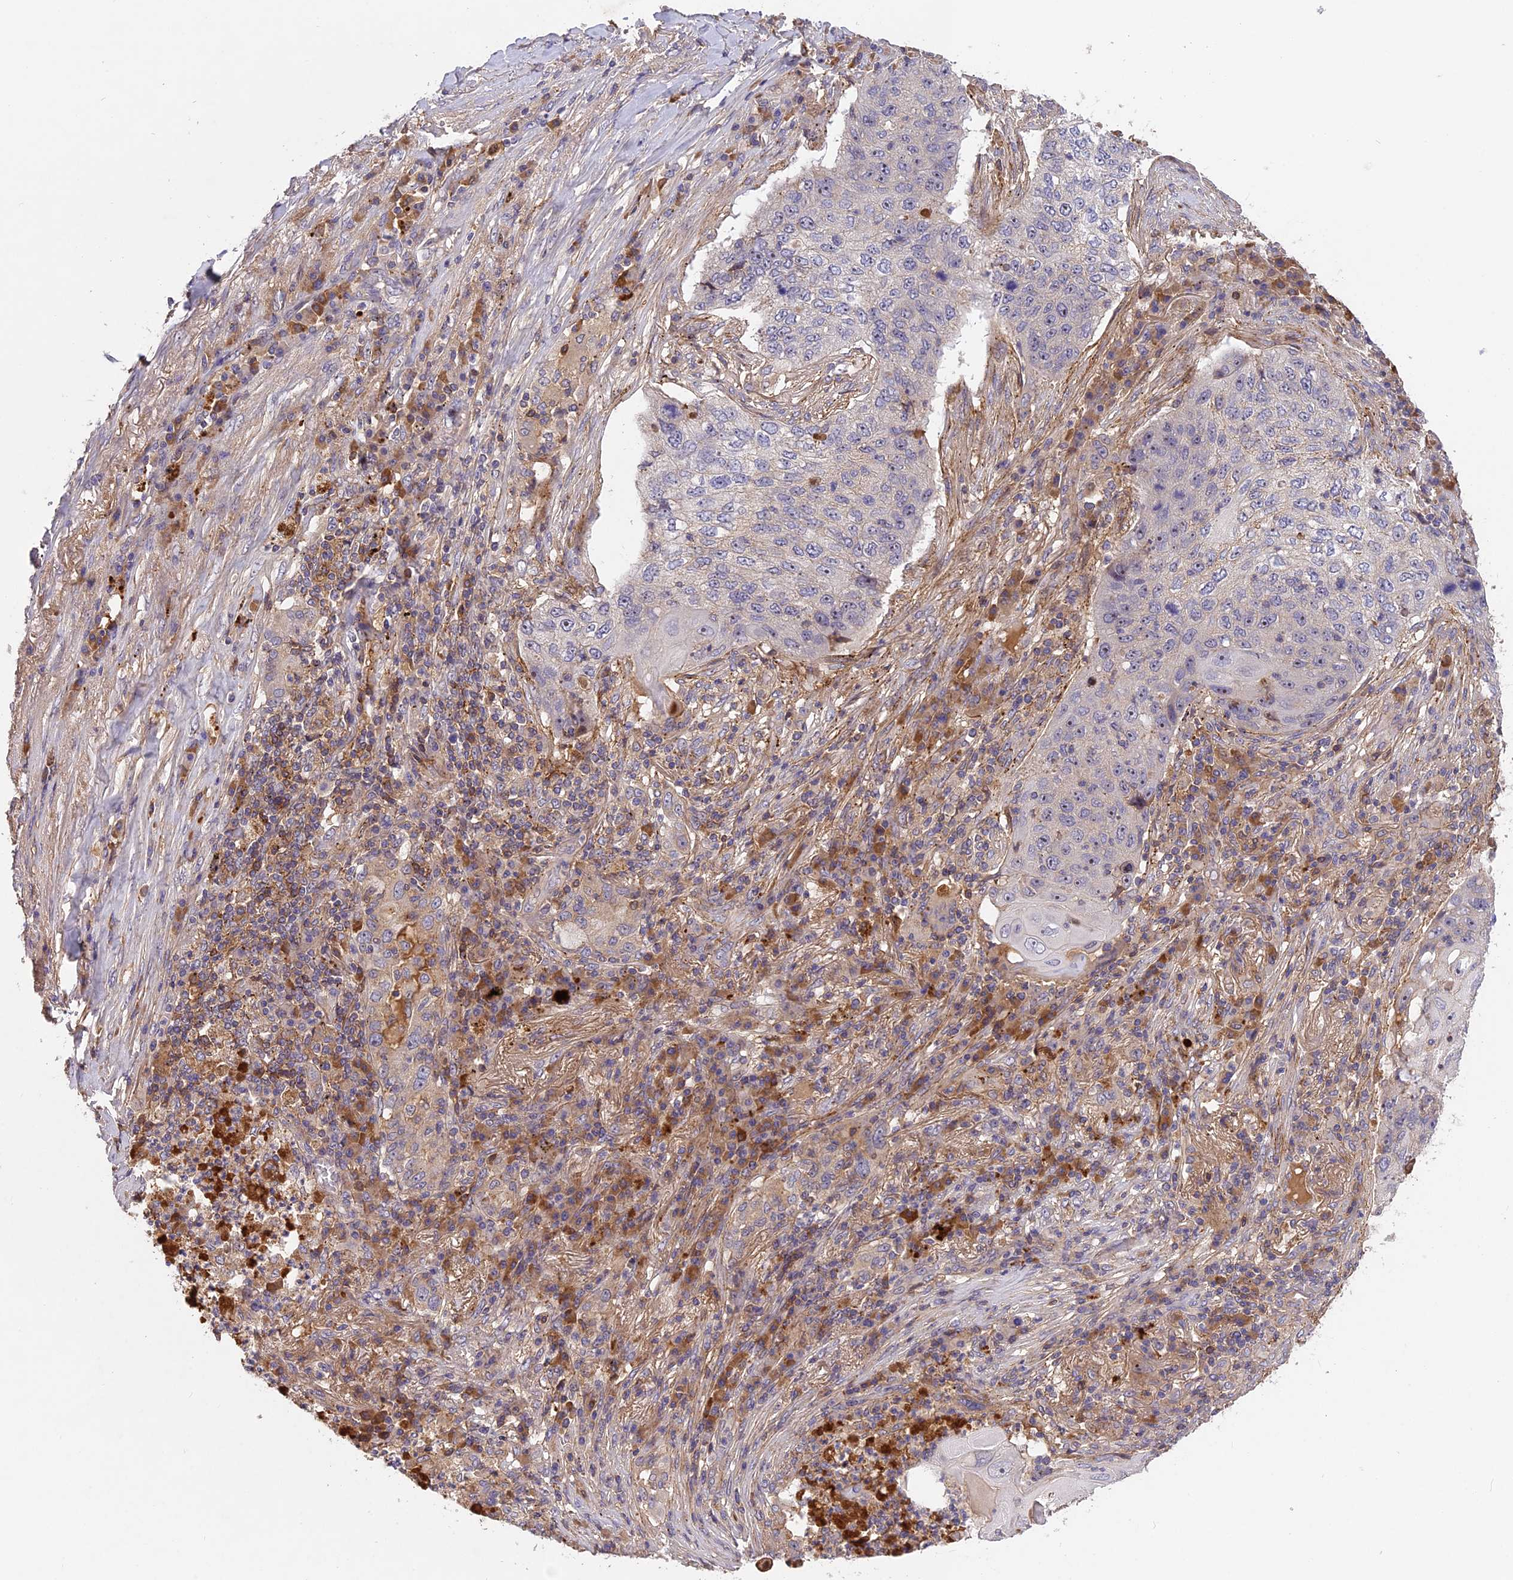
{"staining": {"intensity": "negative", "quantity": "none", "location": "none"}, "tissue": "lung cancer", "cell_type": "Tumor cells", "image_type": "cancer", "snomed": [{"axis": "morphology", "description": "Squamous cell carcinoma, NOS"}, {"axis": "topography", "description": "Lung"}], "caption": "Tumor cells show no significant protein staining in lung squamous cell carcinoma.", "gene": "ADO", "patient": {"sex": "female", "age": 63}}